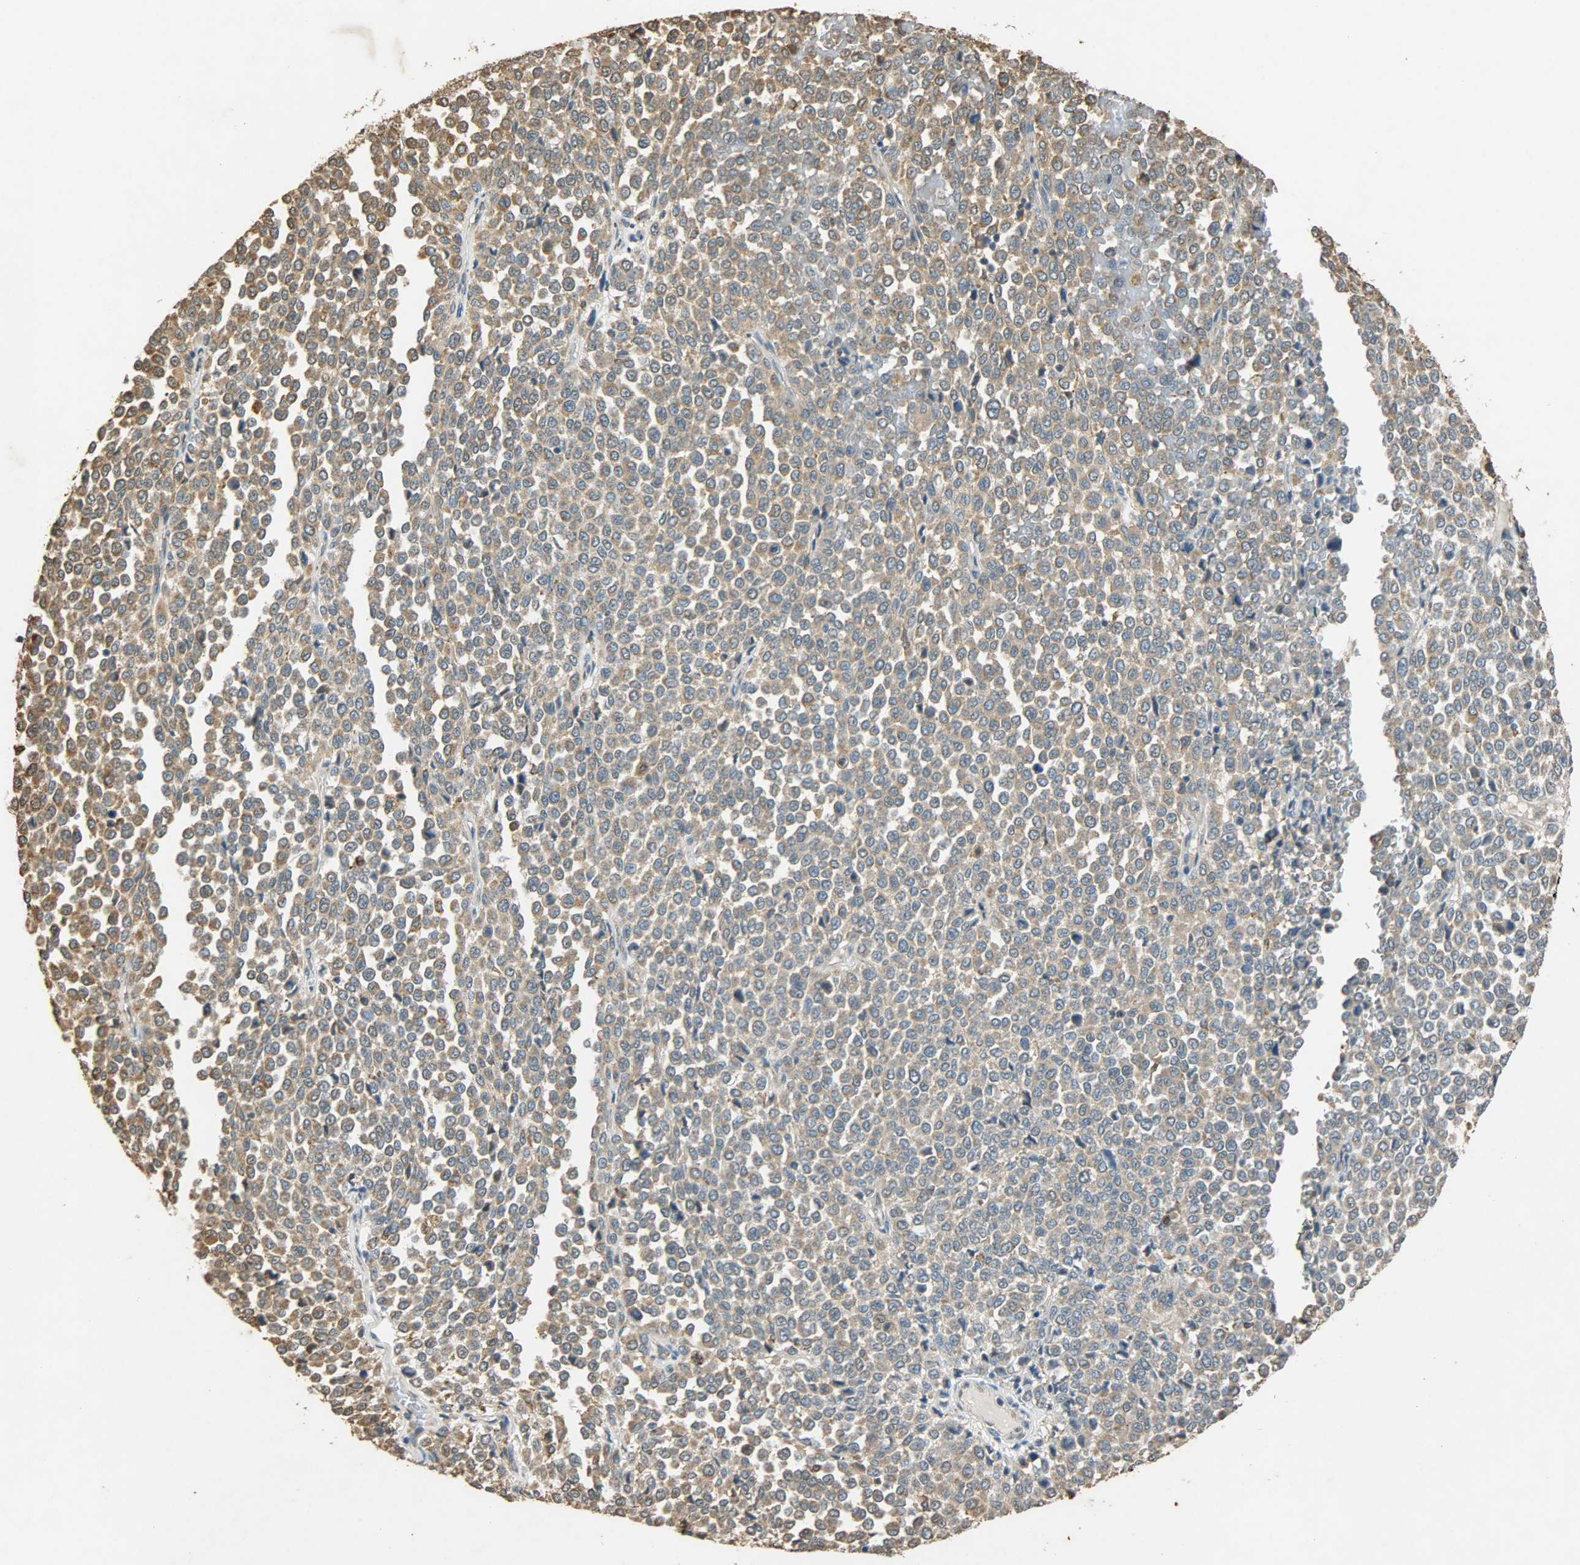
{"staining": {"intensity": "moderate", "quantity": ">75%", "location": "cytoplasmic/membranous"}, "tissue": "melanoma", "cell_type": "Tumor cells", "image_type": "cancer", "snomed": [{"axis": "morphology", "description": "Malignant melanoma, Metastatic site"}, {"axis": "topography", "description": "Pancreas"}], "caption": "The image exhibits staining of melanoma, revealing moderate cytoplasmic/membranous protein positivity (brown color) within tumor cells.", "gene": "HSPA5", "patient": {"sex": "female", "age": 30}}